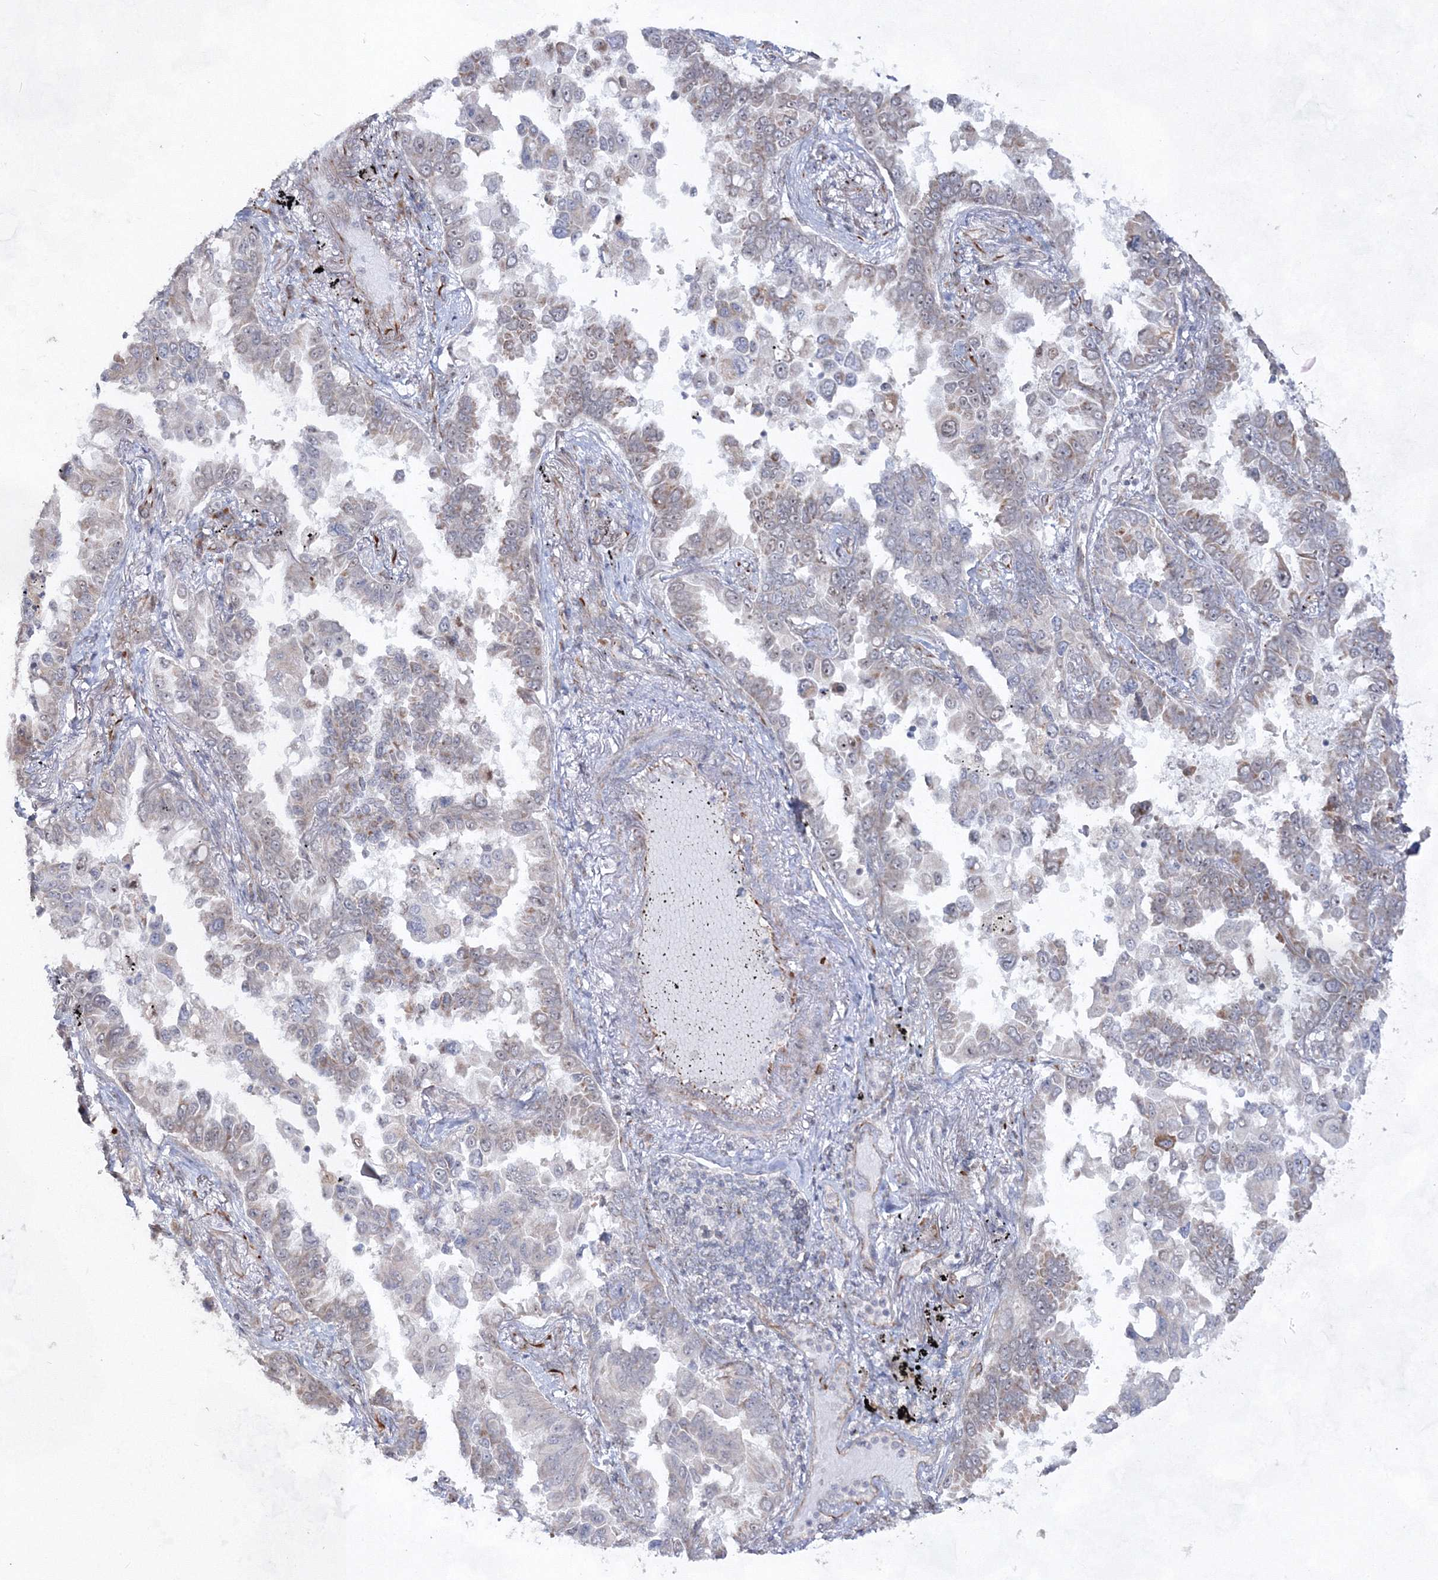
{"staining": {"intensity": "negative", "quantity": "none", "location": "none"}, "tissue": "lung cancer", "cell_type": "Tumor cells", "image_type": "cancer", "snomed": [{"axis": "morphology", "description": "Adenocarcinoma, NOS"}, {"axis": "topography", "description": "Lung"}], "caption": "Micrograph shows no protein positivity in tumor cells of lung cancer tissue.", "gene": "SNIP1", "patient": {"sex": "female", "age": 67}}